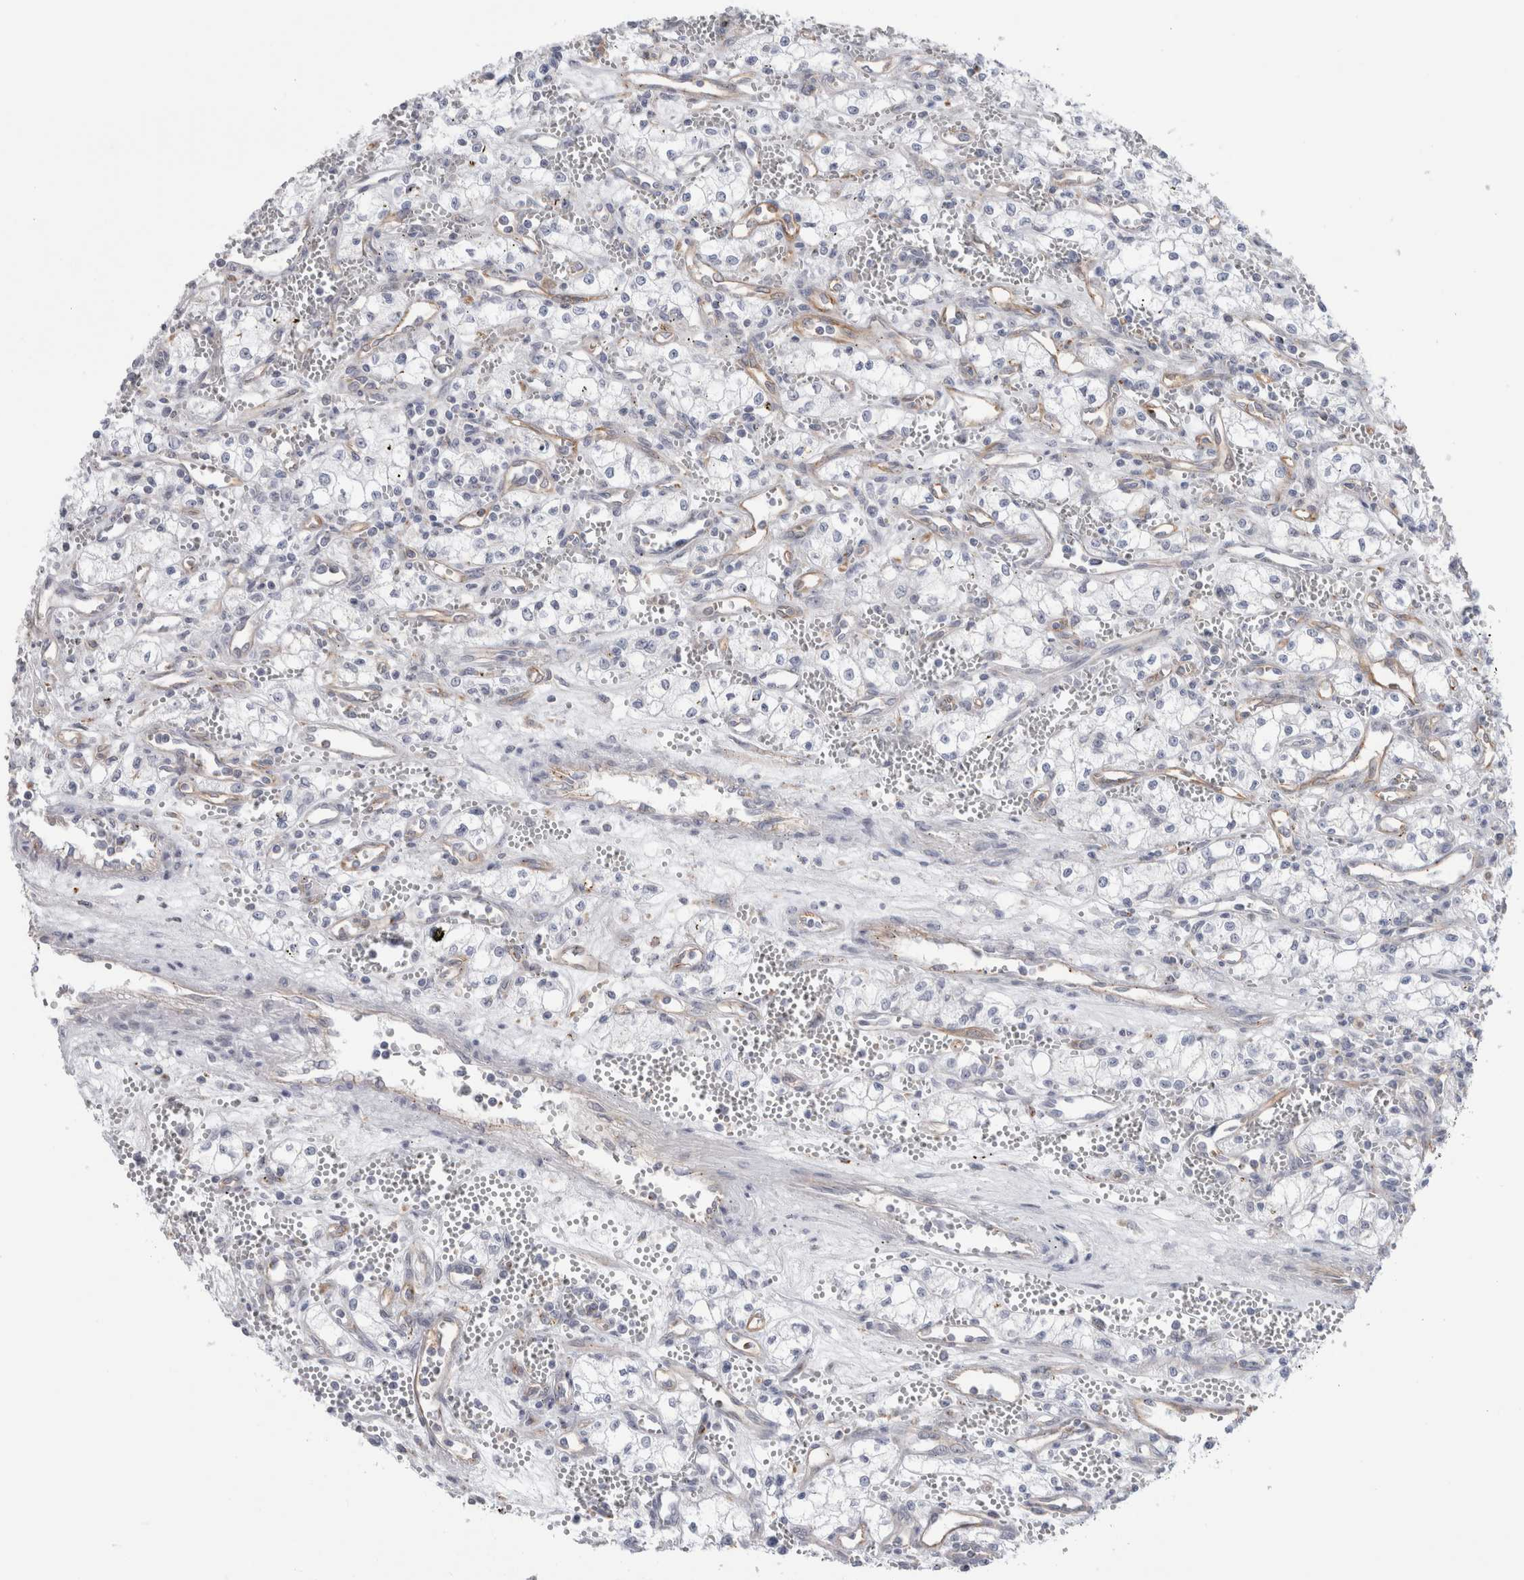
{"staining": {"intensity": "negative", "quantity": "none", "location": "none"}, "tissue": "renal cancer", "cell_type": "Tumor cells", "image_type": "cancer", "snomed": [{"axis": "morphology", "description": "Adenocarcinoma, NOS"}, {"axis": "topography", "description": "Kidney"}], "caption": "Renal adenocarcinoma was stained to show a protein in brown. There is no significant staining in tumor cells.", "gene": "ANKMY1", "patient": {"sex": "male", "age": 59}}